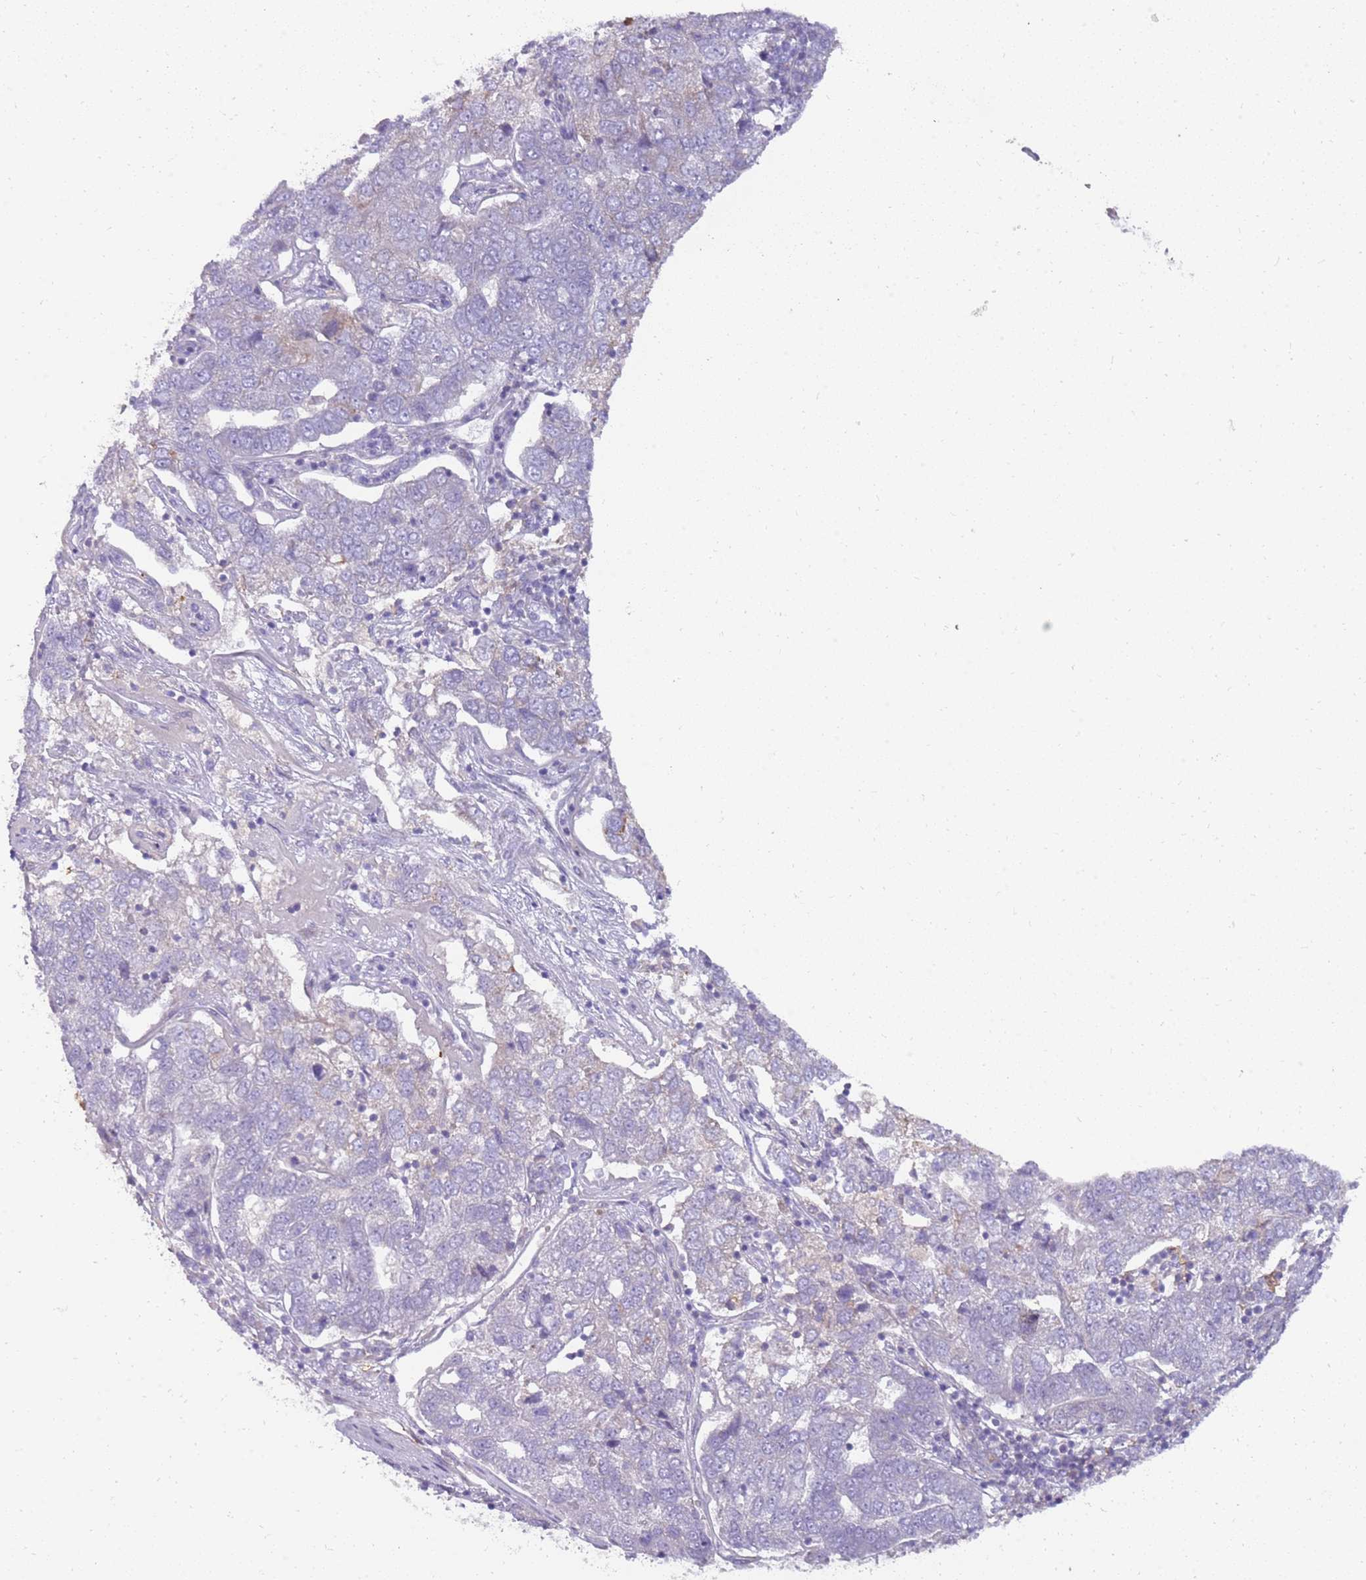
{"staining": {"intensity": "negative", "quantity": "none", "location": "none"}, "tissue": "pancreatic cancer", "cell_type": "Tumor cells", "image_type": "cancer", "snomed": [{"axis": "morphology", "description": "Adenocarcinoma, NOS"}, {"axis": "topography", "description": "Pancreas"}], "caption": "Immunohistochemical staining of pancreatic cancer shows no significant staining in tumor cells.", "gene": "DIPK1C", "patient": {"sex": "female", "age": 61}}